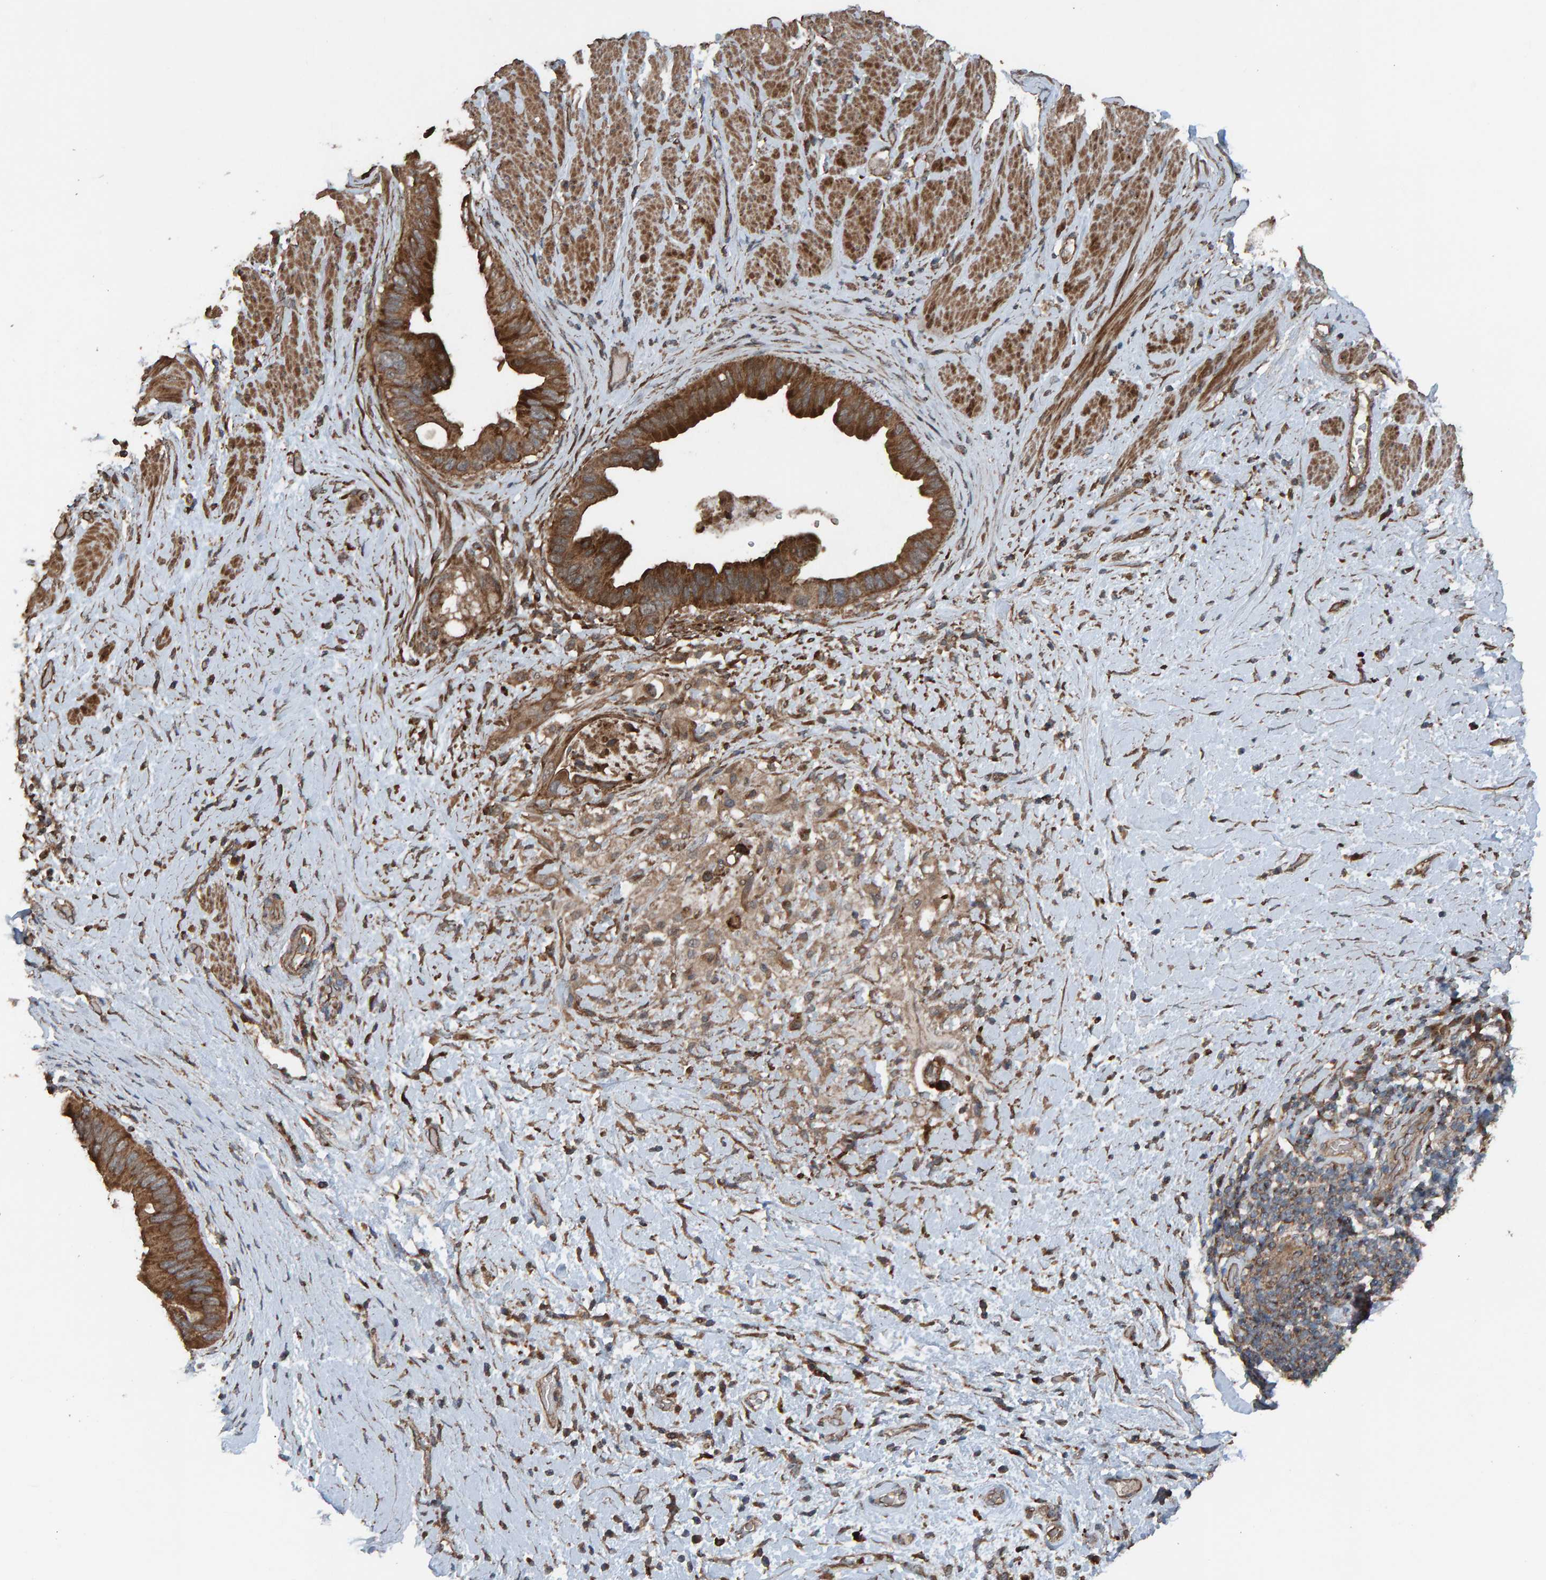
{"staining": {"intensity": "moderate", "quantity": ">75%", "location": "cytoplasmic/membranous"}, "tissue": "pancreatic cancer", "cell_type": "Tumor cells", "image_type": "cancer", "snomed": [{"axis": "morphology", "description": "Adenocarcinoma, NOS"}, {"axis": "topography", "description": "Pancreas"}], "caption": "Protein expression analysis of human pancreatic cancer reveals moderate cytoplasmic/membranous positivity in about >75% of tumor cells.", "gene": "DUS1L", "patient": {"sex": "female", "age": 56}}